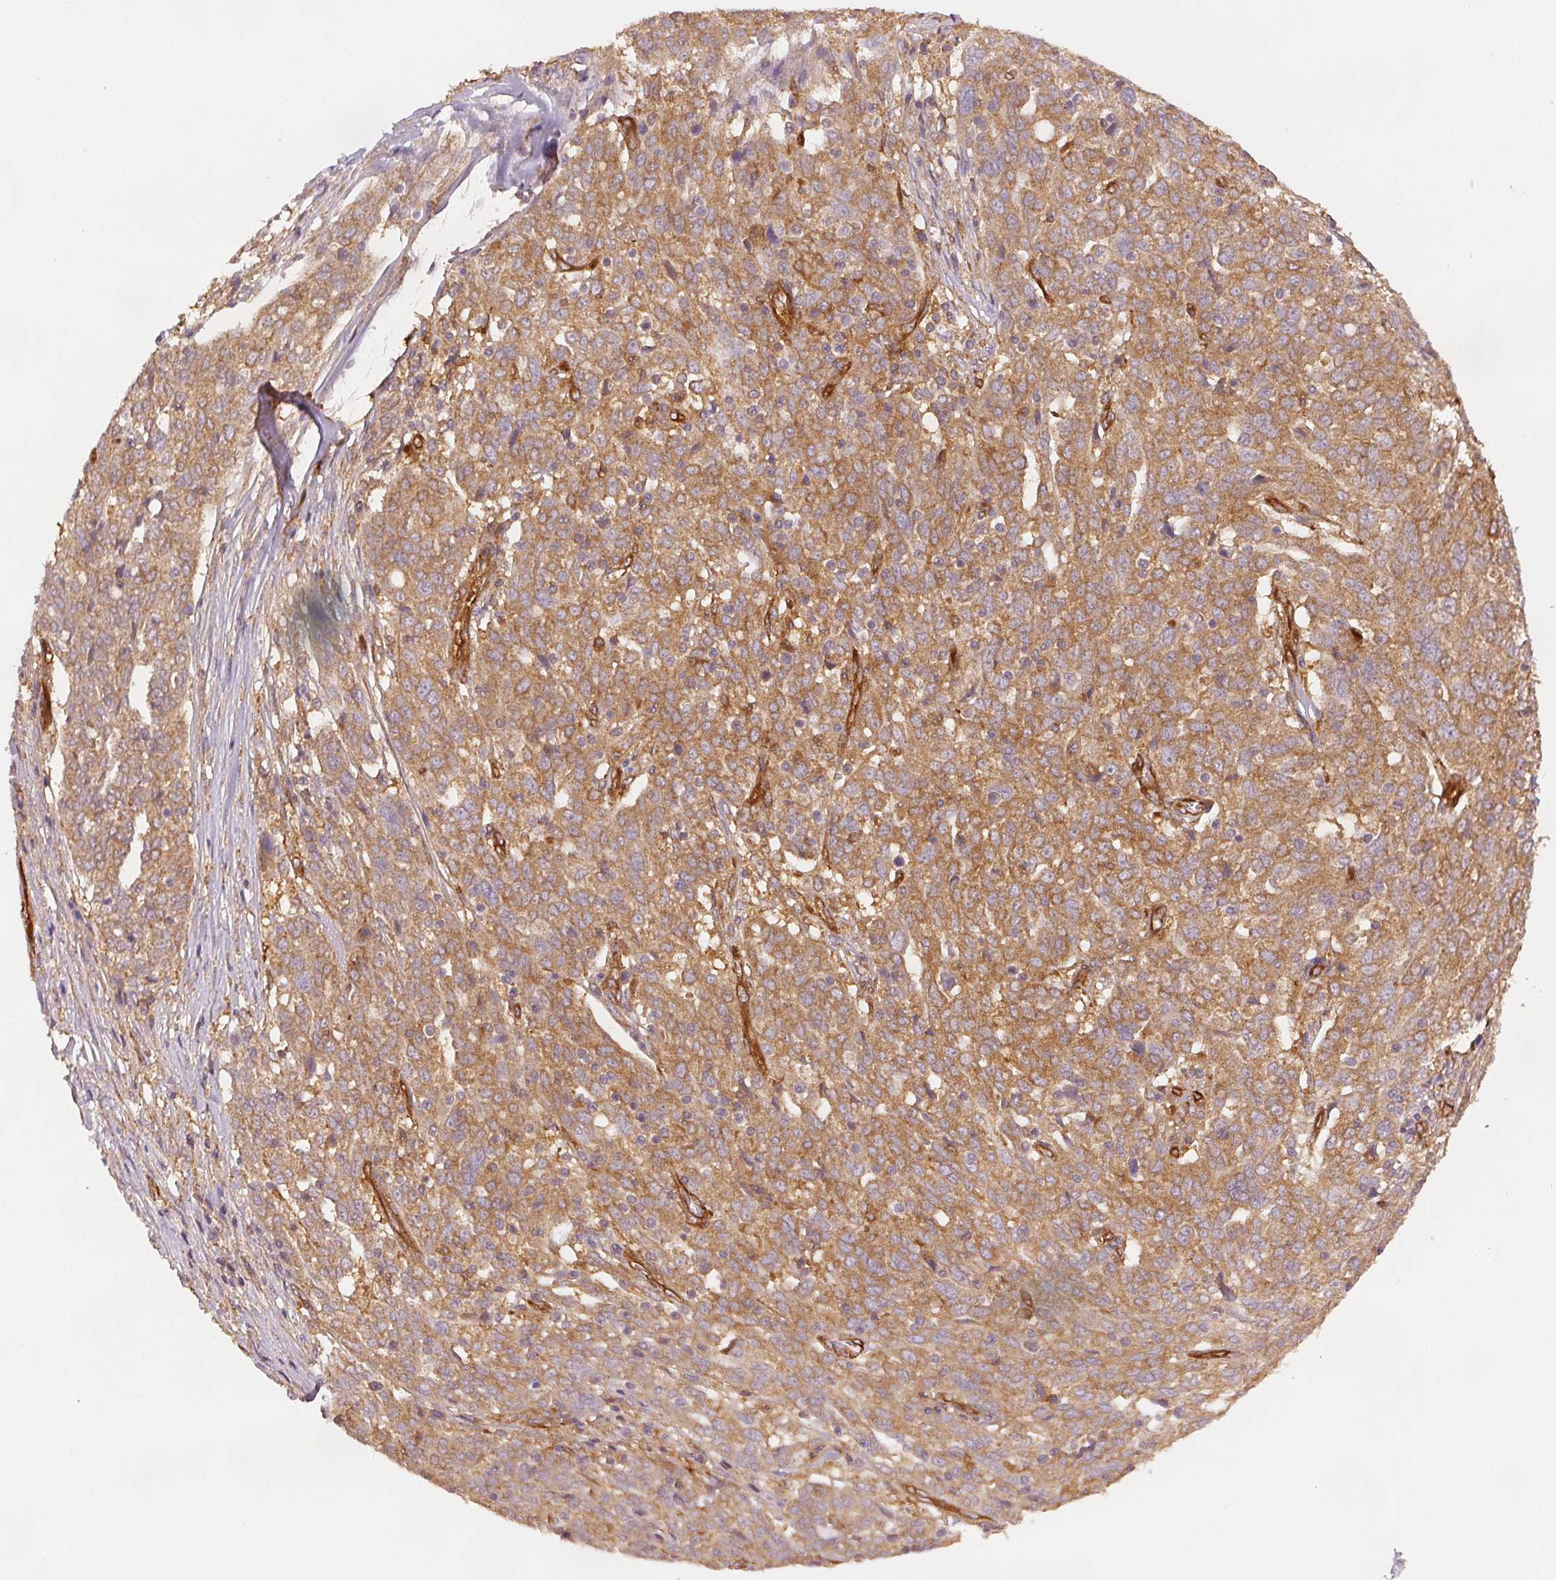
{"staining": {"intensity": "moderate", "quantity": ">75%", "location": "cytoplasmic/membranous"}, "tissue": "ovarian cancer", "cell_type": "Tumor cells", "image_type": "cancer", "snomed": [{"axis": "morphology", "description": "Cystadenocarcinoma, serous, NOS"}, {"axis": "topography", "description": "Ovary"}], "caption": "The image exhibits staining of ovarian serous cystadenocarcinoma, revealing moderate cytoplasmic/membranous protein staining (brown color) within tumor cells.", "gene": "DIAPH2", "patient": {"sex": "female", "age": 67}}